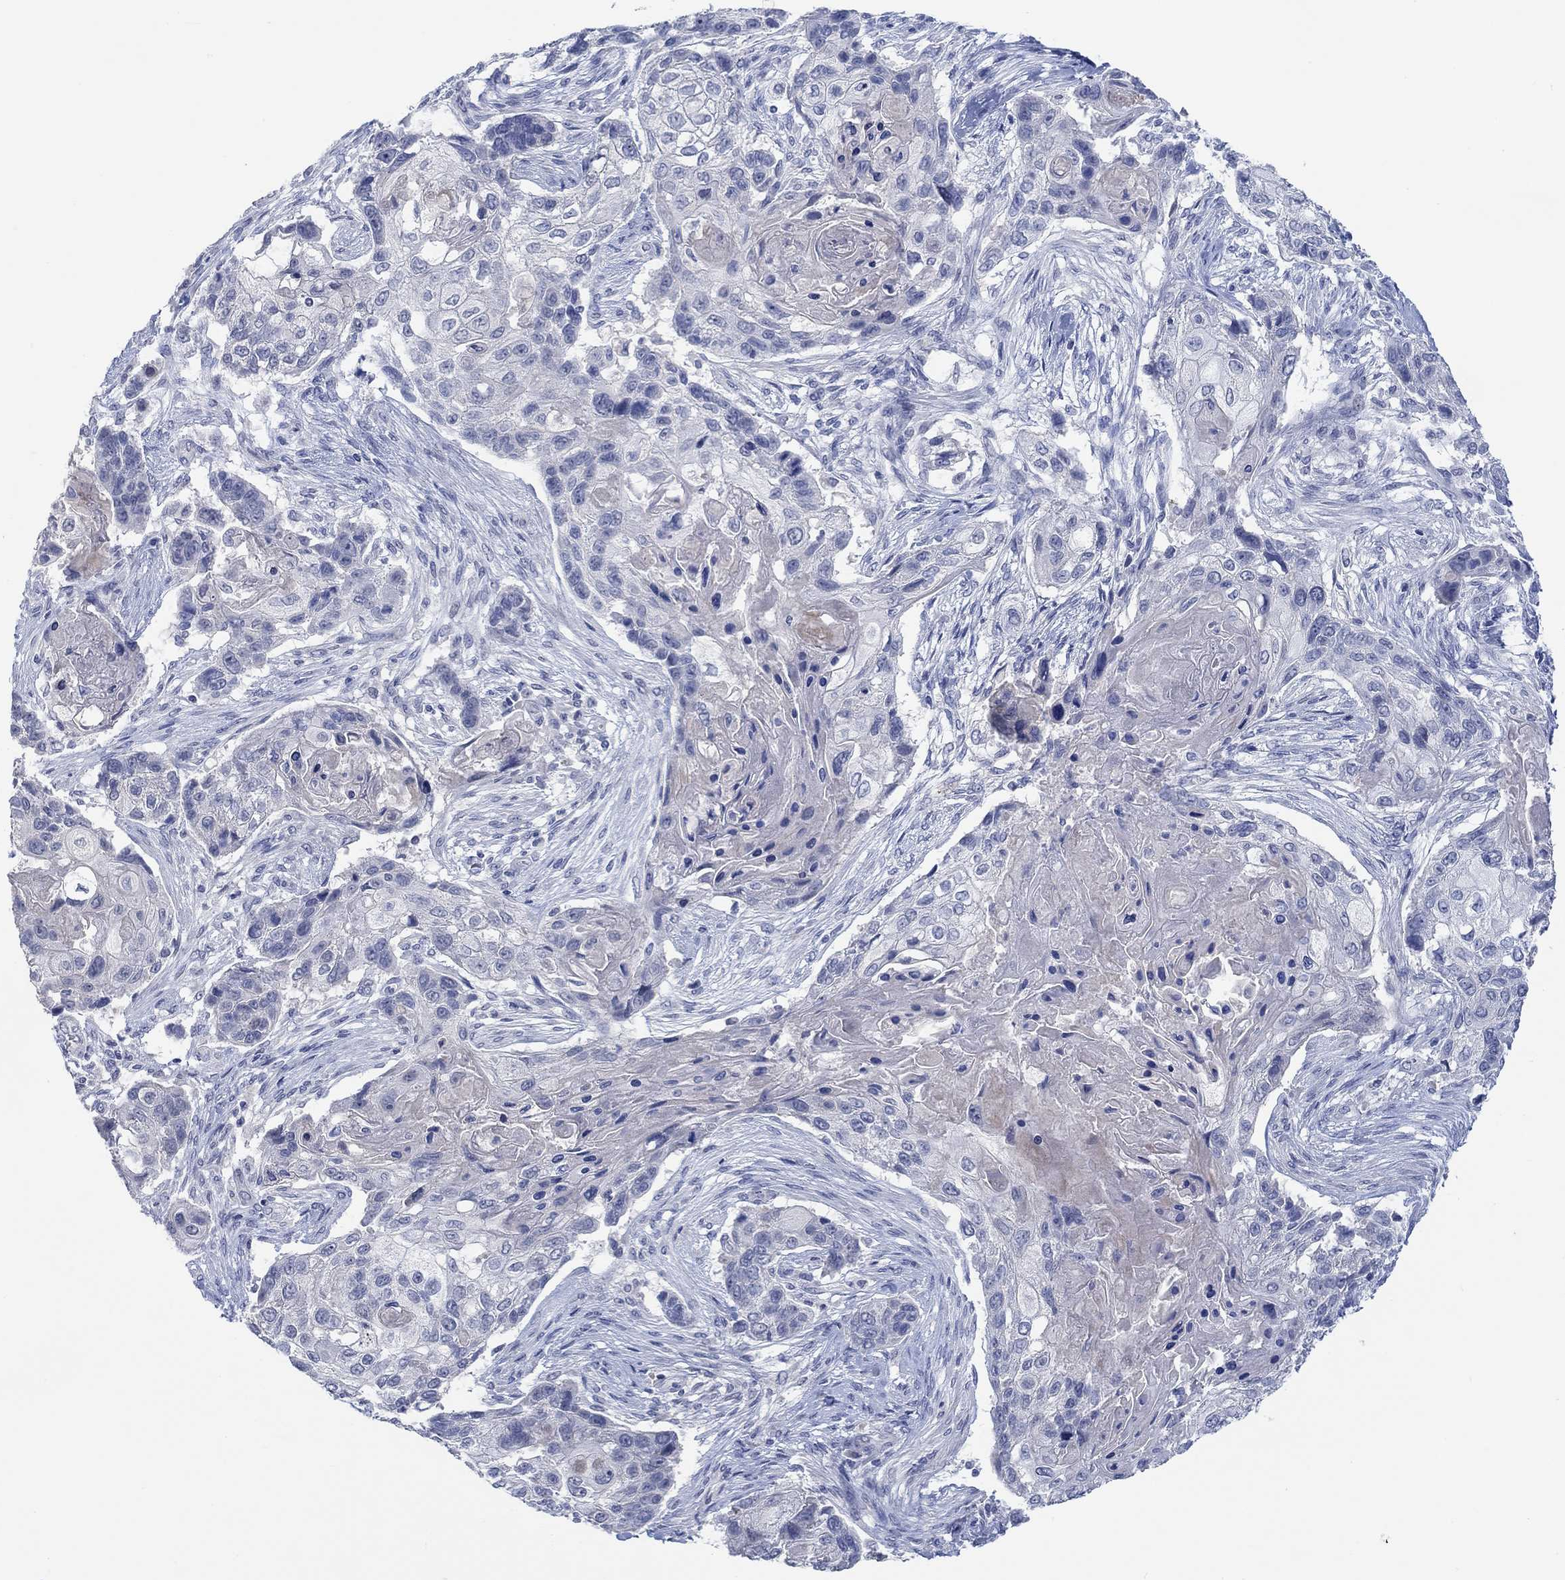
{"staining": {"intensity": "negative", "quantity": "none", "location": "none"}, "tissue": "lung cancer", "cell_type": "Tumor cells", "image_type": "cancer", "snomed": [{"axis": "morphology", "description": "Normal tissue, NOS"}, {"axis": "morphology", "description": "Squamous cell carcinoma, NOS"}, {"axis": "topography", "description": "Bronchus"}, {"axis": "topography", "description": "Lung"}], "caption": "Histopathology image shows no significant protein positivity in tumor cells of lung cancer.", "gene": "DLK1", "patient": {"sex": "male", "age": 69}}